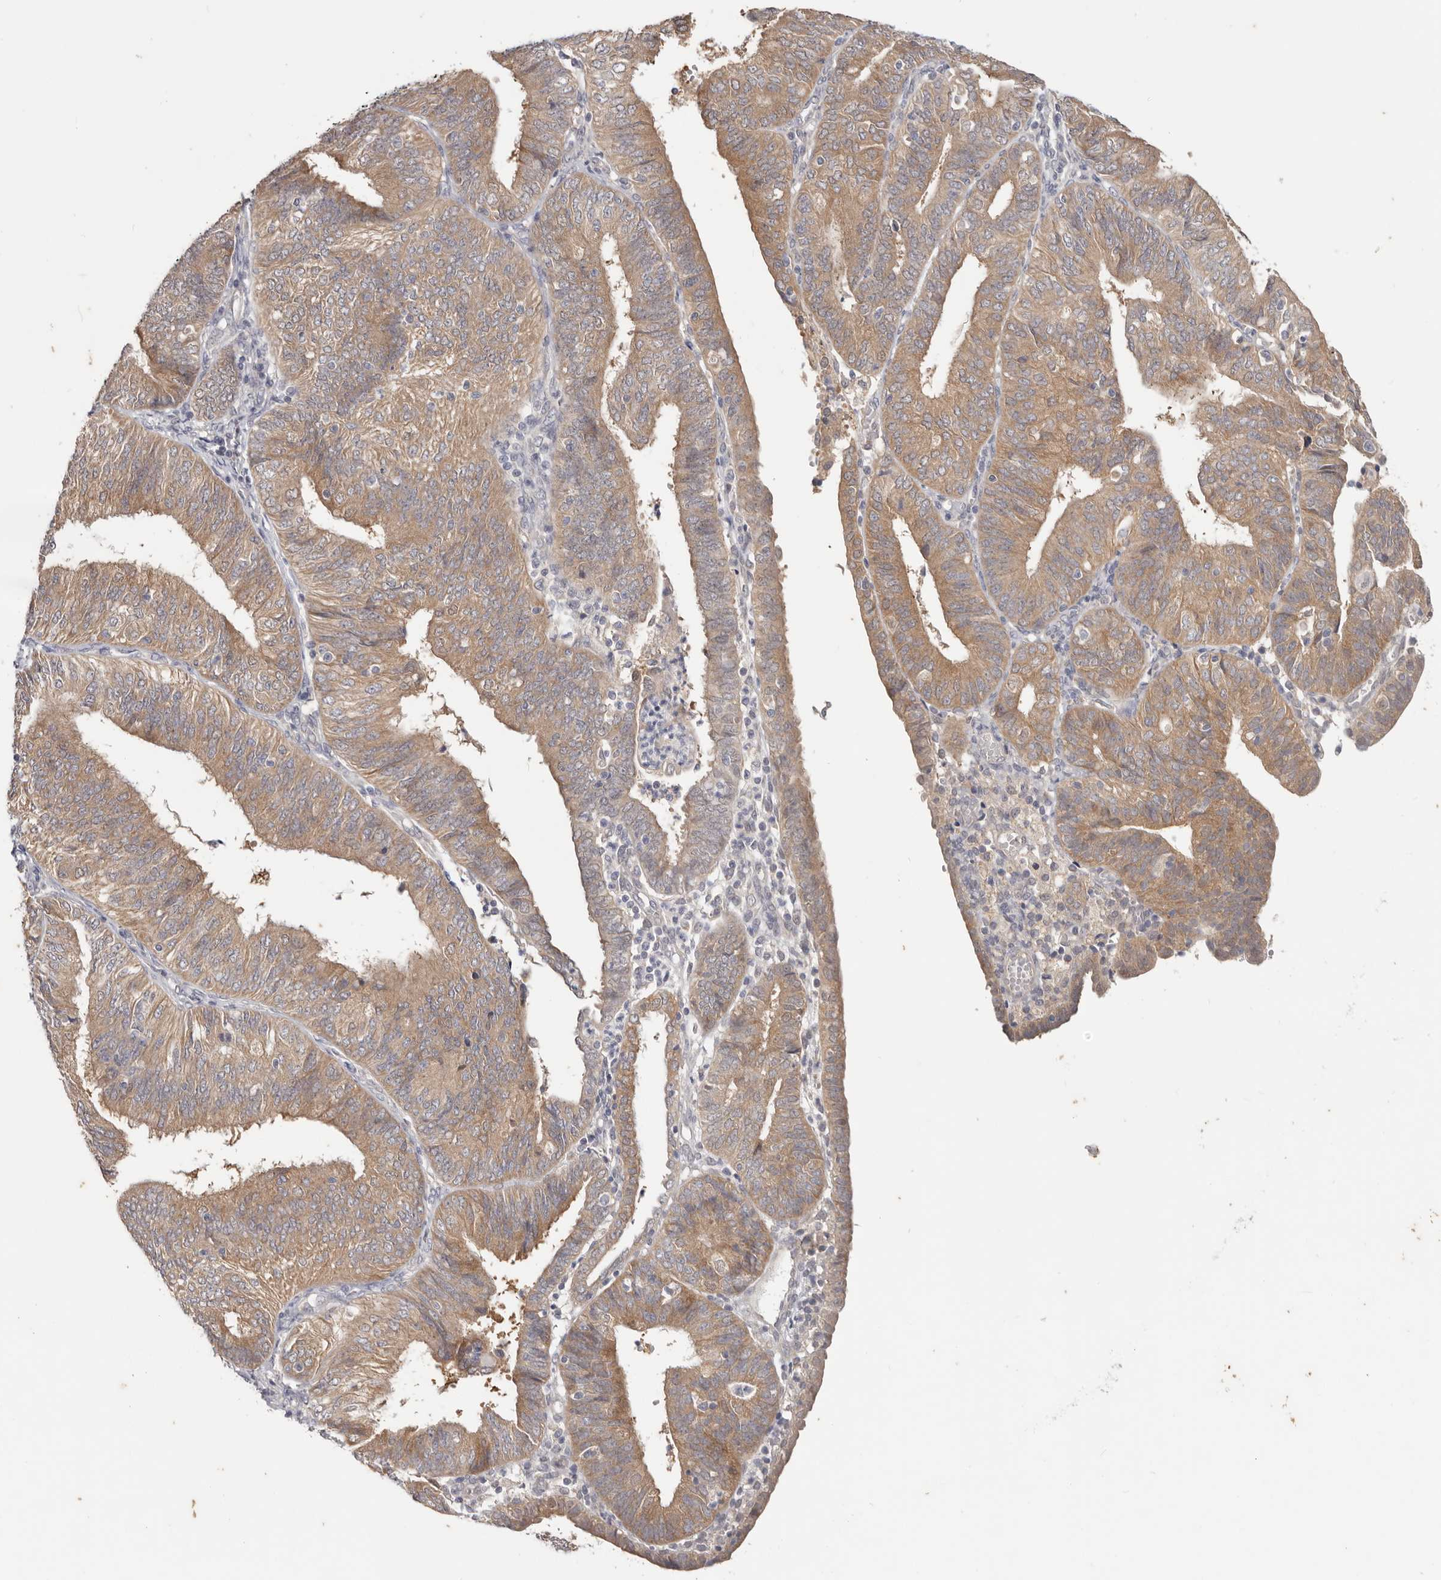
{"staining": {"intensity": "moderate", "quantity": ">75%", "location": "cytoplasmic/membranous"}, "tissue": "endometrial cancer", "cell_type": "Tumor cells", "image_type": "cancer", "snomed": [{"axis": "morphology", "description": "Adenocarcinoma, NOS"}, {"axis": "topography", "description": "Endometrium"}], "caption": "Endometrial cancer (adenocarcinoma) stained with IHC shows moderate cytoplasmic/membranous staining in approximately >75% of tumor cells.", "gene": "WDR77", "patient": {"sex": "female", "age": 58}}